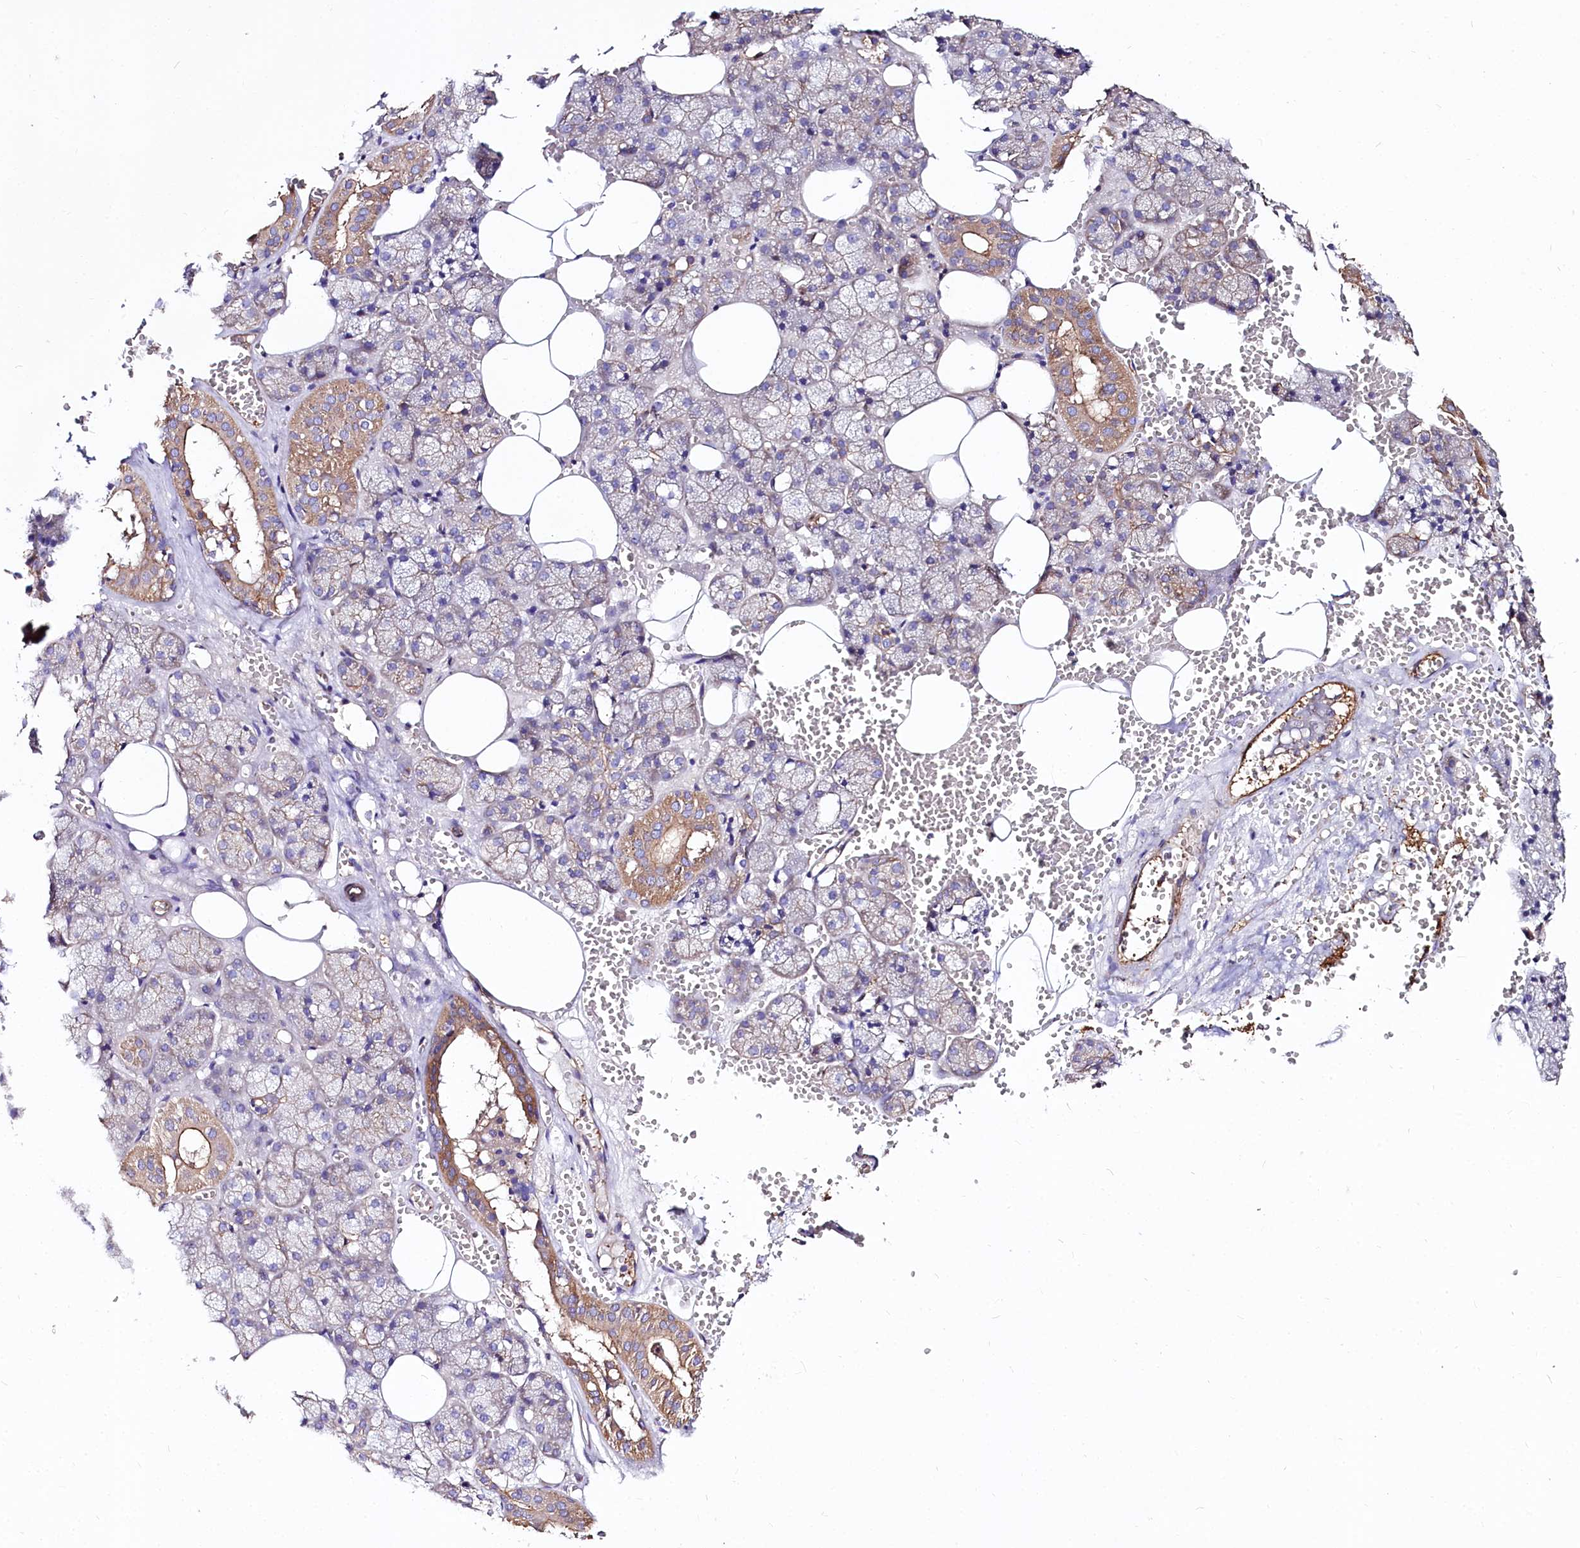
{"staining": {"intensity": "moderate", "quantity": ">75%", "location": "cytoplasmic/membranous"}, "tissue": "salivary gland", "cell_type": "Glandular cells", "image_type": "normal", "snomed": [{"axis": "morphology", "description": "Normal tissue, NOS"}, {"axis": "topography", "description": "Salivary gland"}], "caption": "DAB immunohistochemical staining of unremarkable salivary gland displays moderate cytoplasmic/membranous protein positivity in about >75% of glandular cells.", "gene": "FCHSD2", "patient": {"sex": "male", "age": 62}}